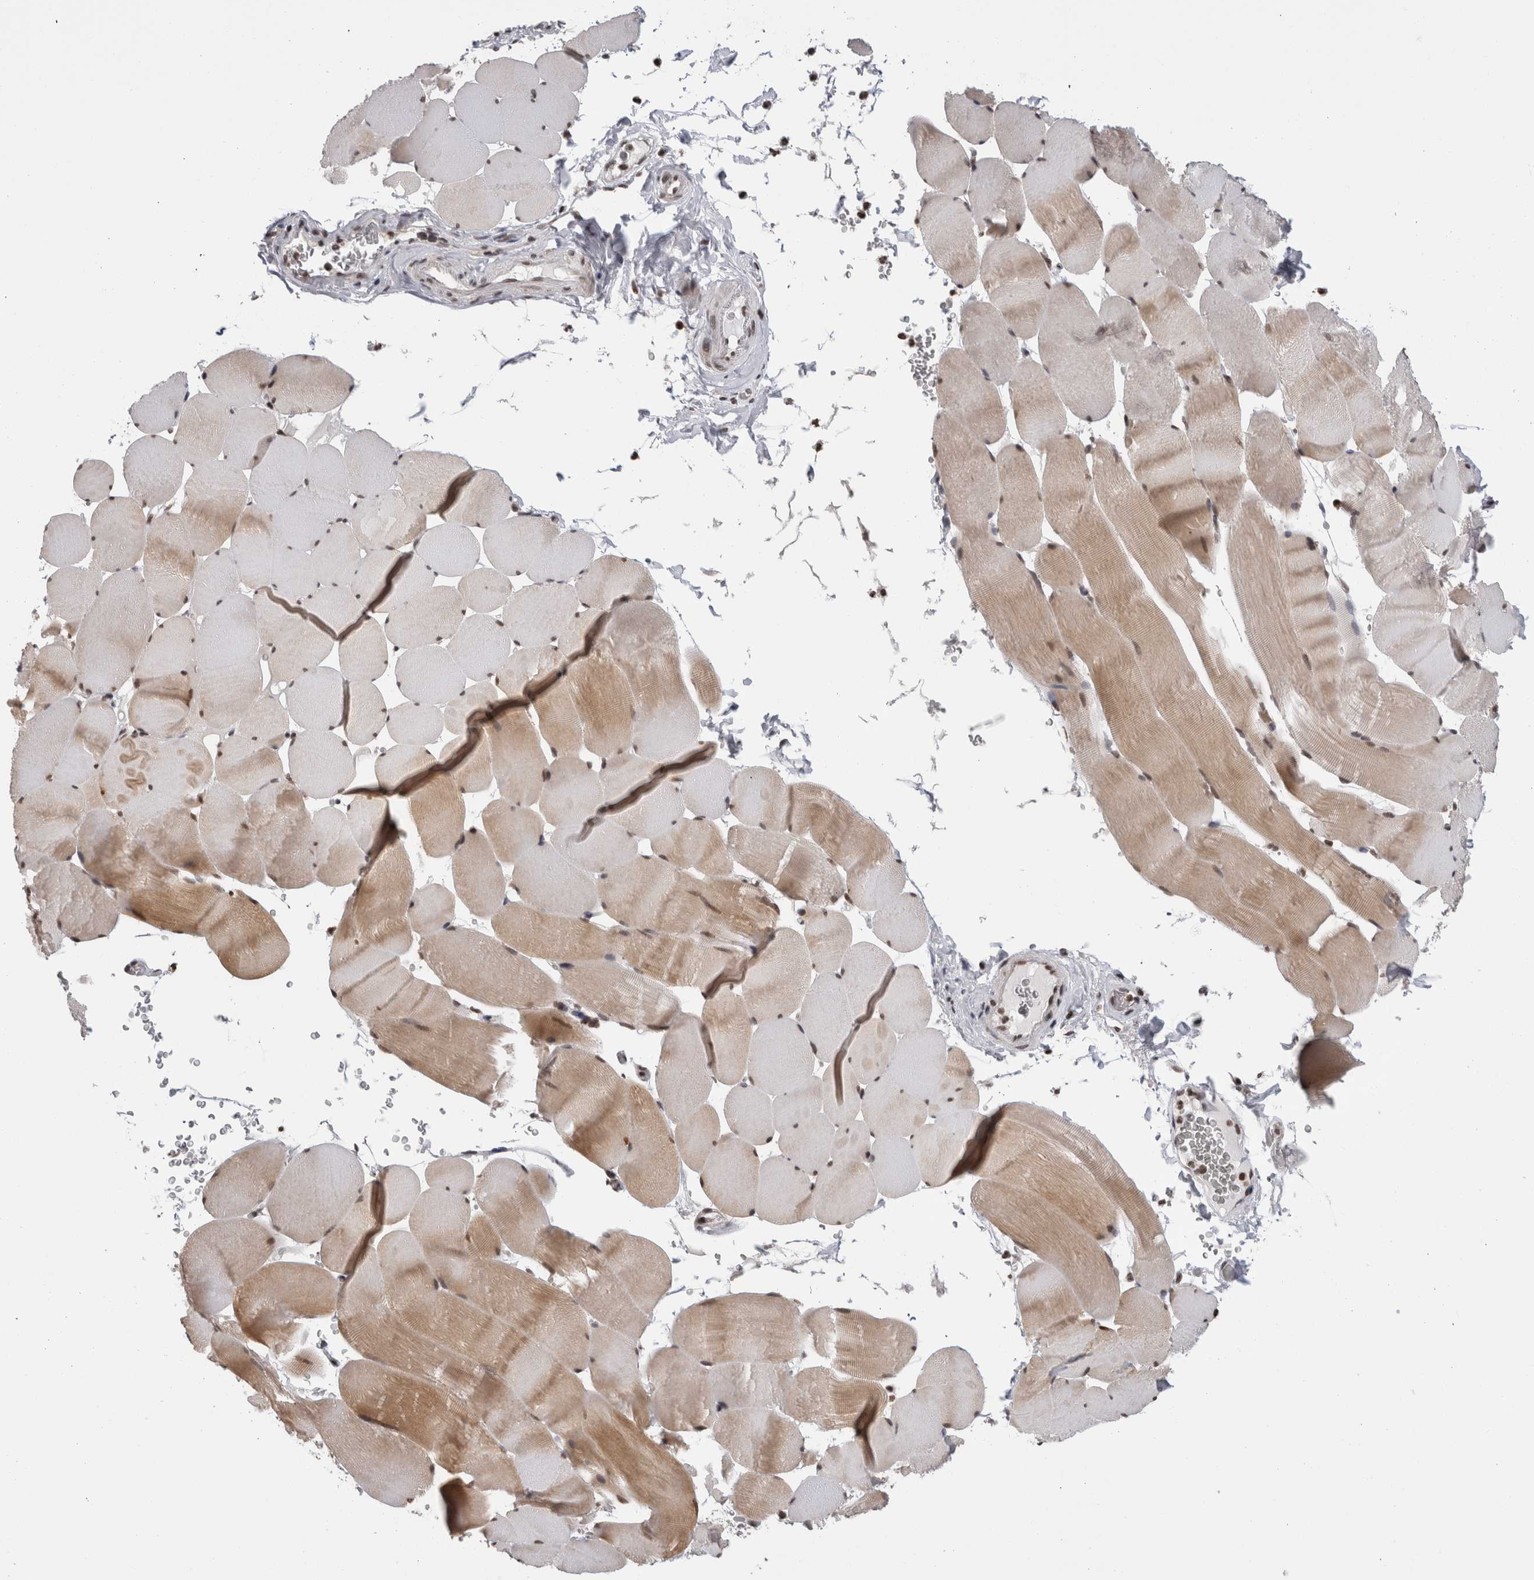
{"staining": {"intensity": "moderate", "quantity": "25%-75%", "location": "cytoplasmic/membranous,nuclear"}, "tissue": "skeletal muscle", "cell_type": "Myocytes", "image_type": "normal", "snomed": [{"axis": "morphology", "description": "Normal tissue, NOS"}, {"axis": "topography", "description": "Skeletal muscle"}], "caption": "Immunohistochemistry (DAB) staining of benign skeletal muscle reveals moderate cytoplasmic/membranous,nuclear protein staining in about 25%-75% of myocytes.", "gene": "ZBTB11", "patient": {"sex": "male", "age": 62}}